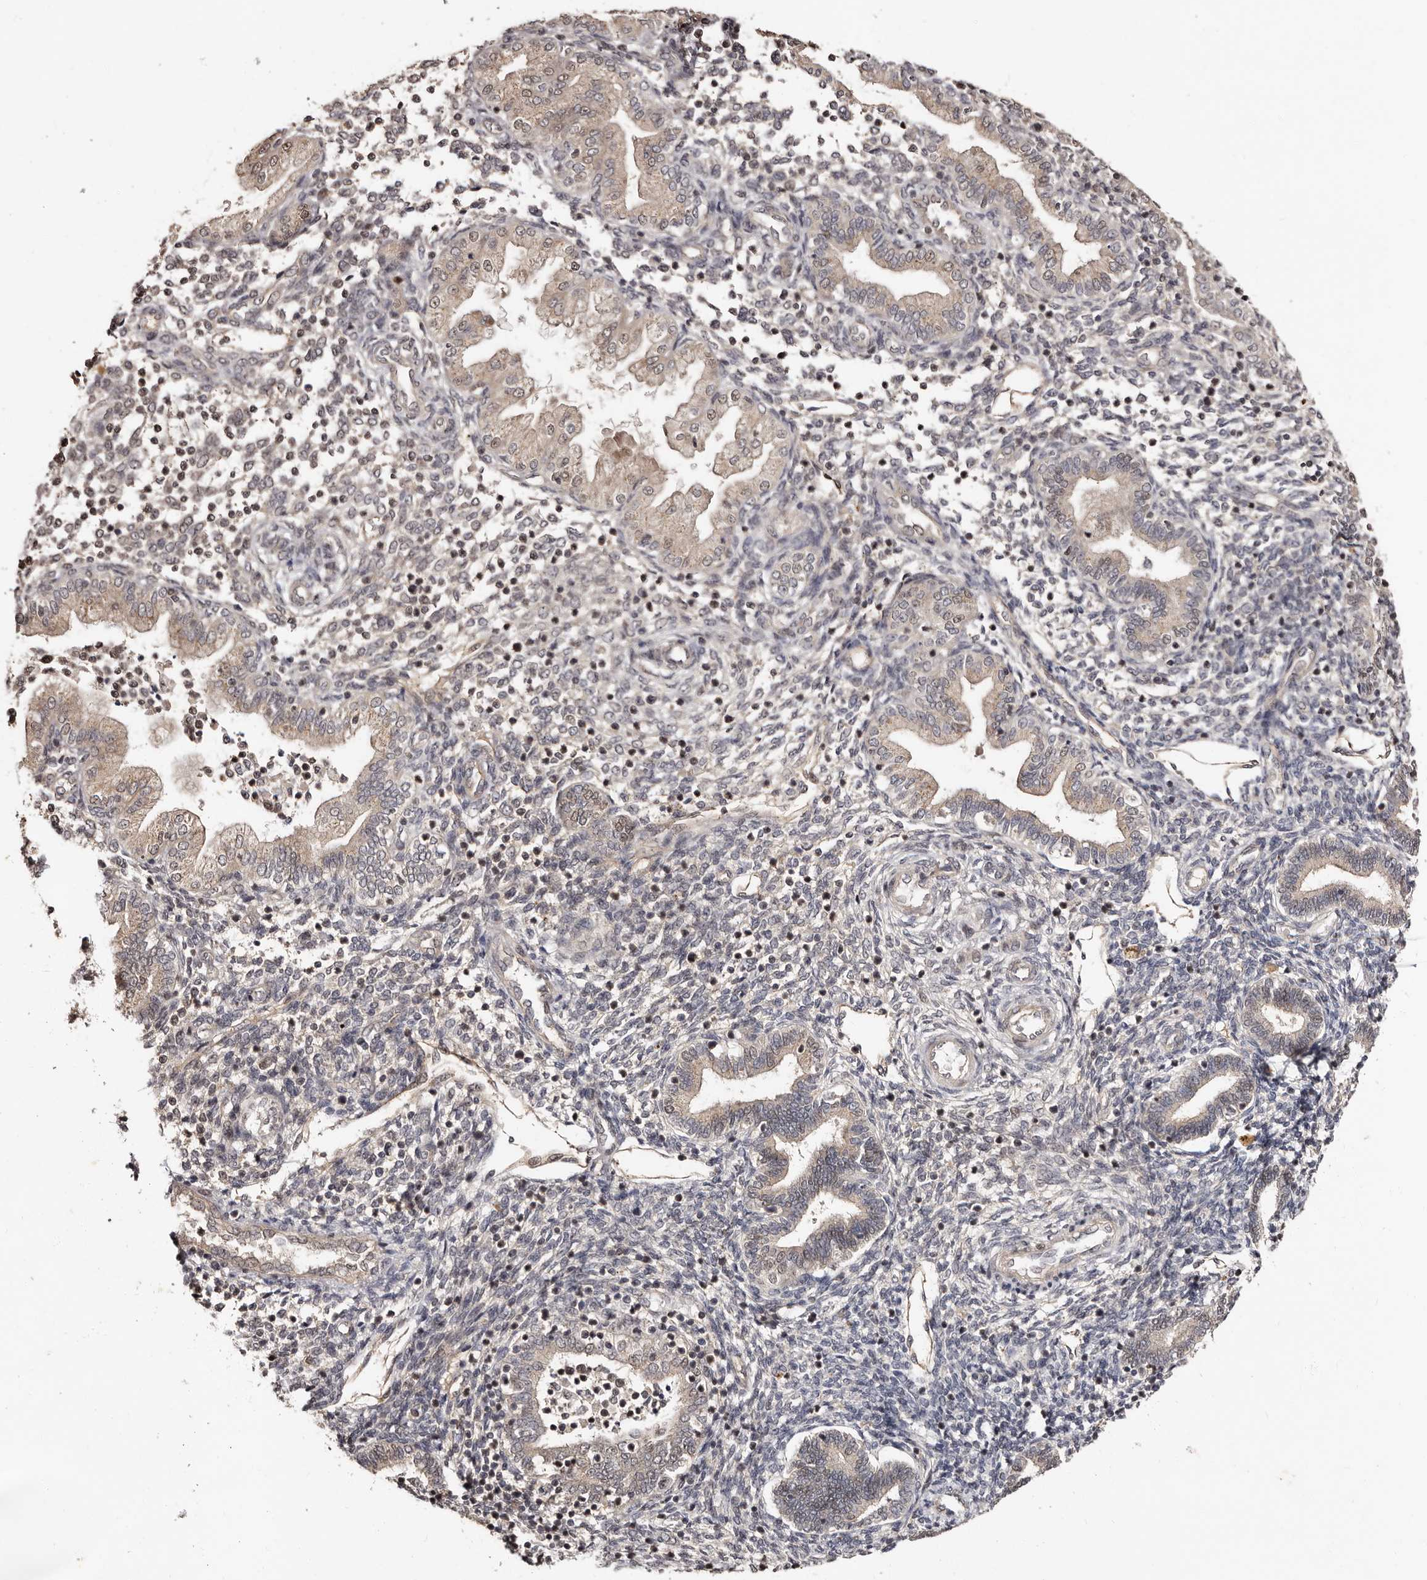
{"staining": {"intensity": "weak", "quantity": "<25%", "location": "cytoplasmic/membranous"}, "tissue": "endometrium", "cell_type": "Cells in endometrial stroma", "image_type": "normal", "snomed": [{"axis": "morphology", "description": "Normal tissue, NOS"}, {"axis": "topography", "description": "Endometrium"}], "caption": "Endometrium was stained to show a protein in brown. There is no significant staining in cells in endometrial stroma.", "gene": "TBC1D22B", "patient": {"sex": "female", "age": 53}}